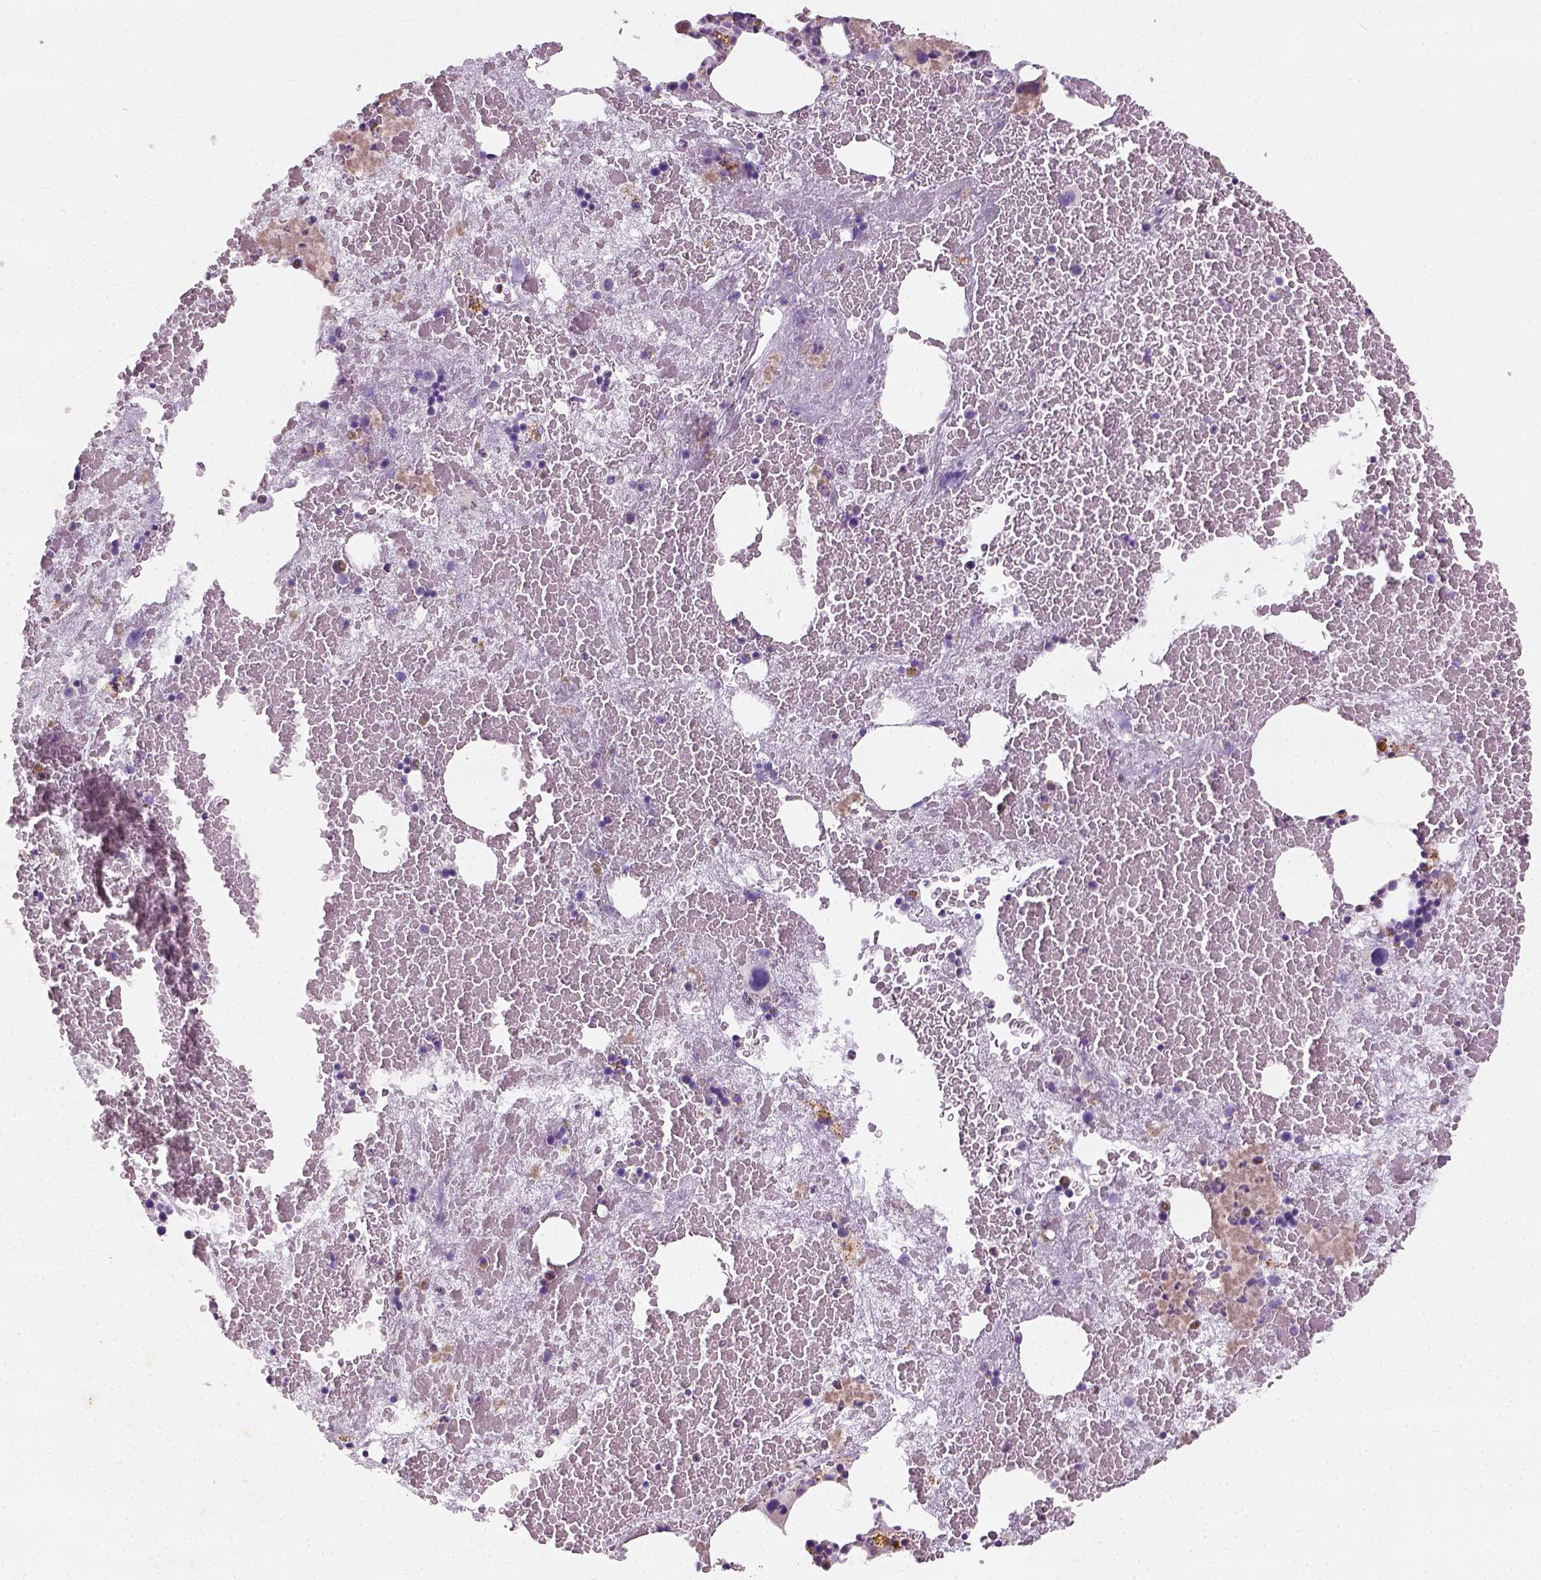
{"staining": {"intensity": "negative", "quantity": "none", "location": "none"}, "tissue": "bone marrow", "cell_type": "Hematopoietic cells", "image_type": "normal", "snomed": [{"axis": "morphology", "description": "Normal tissue, NOS"}, {"axis": "topography", "description": "Bone marrow"}], "caption": "A histopathology image of bone marrow stained for a protein exhibits no brown staining in hematopoietic cells. (DAB immunohistochemistry (IHC) visualized using brightfield microscopy, high magnification).", "gene": "CHODL", "patient": {"sex": "male", "age": 81}}